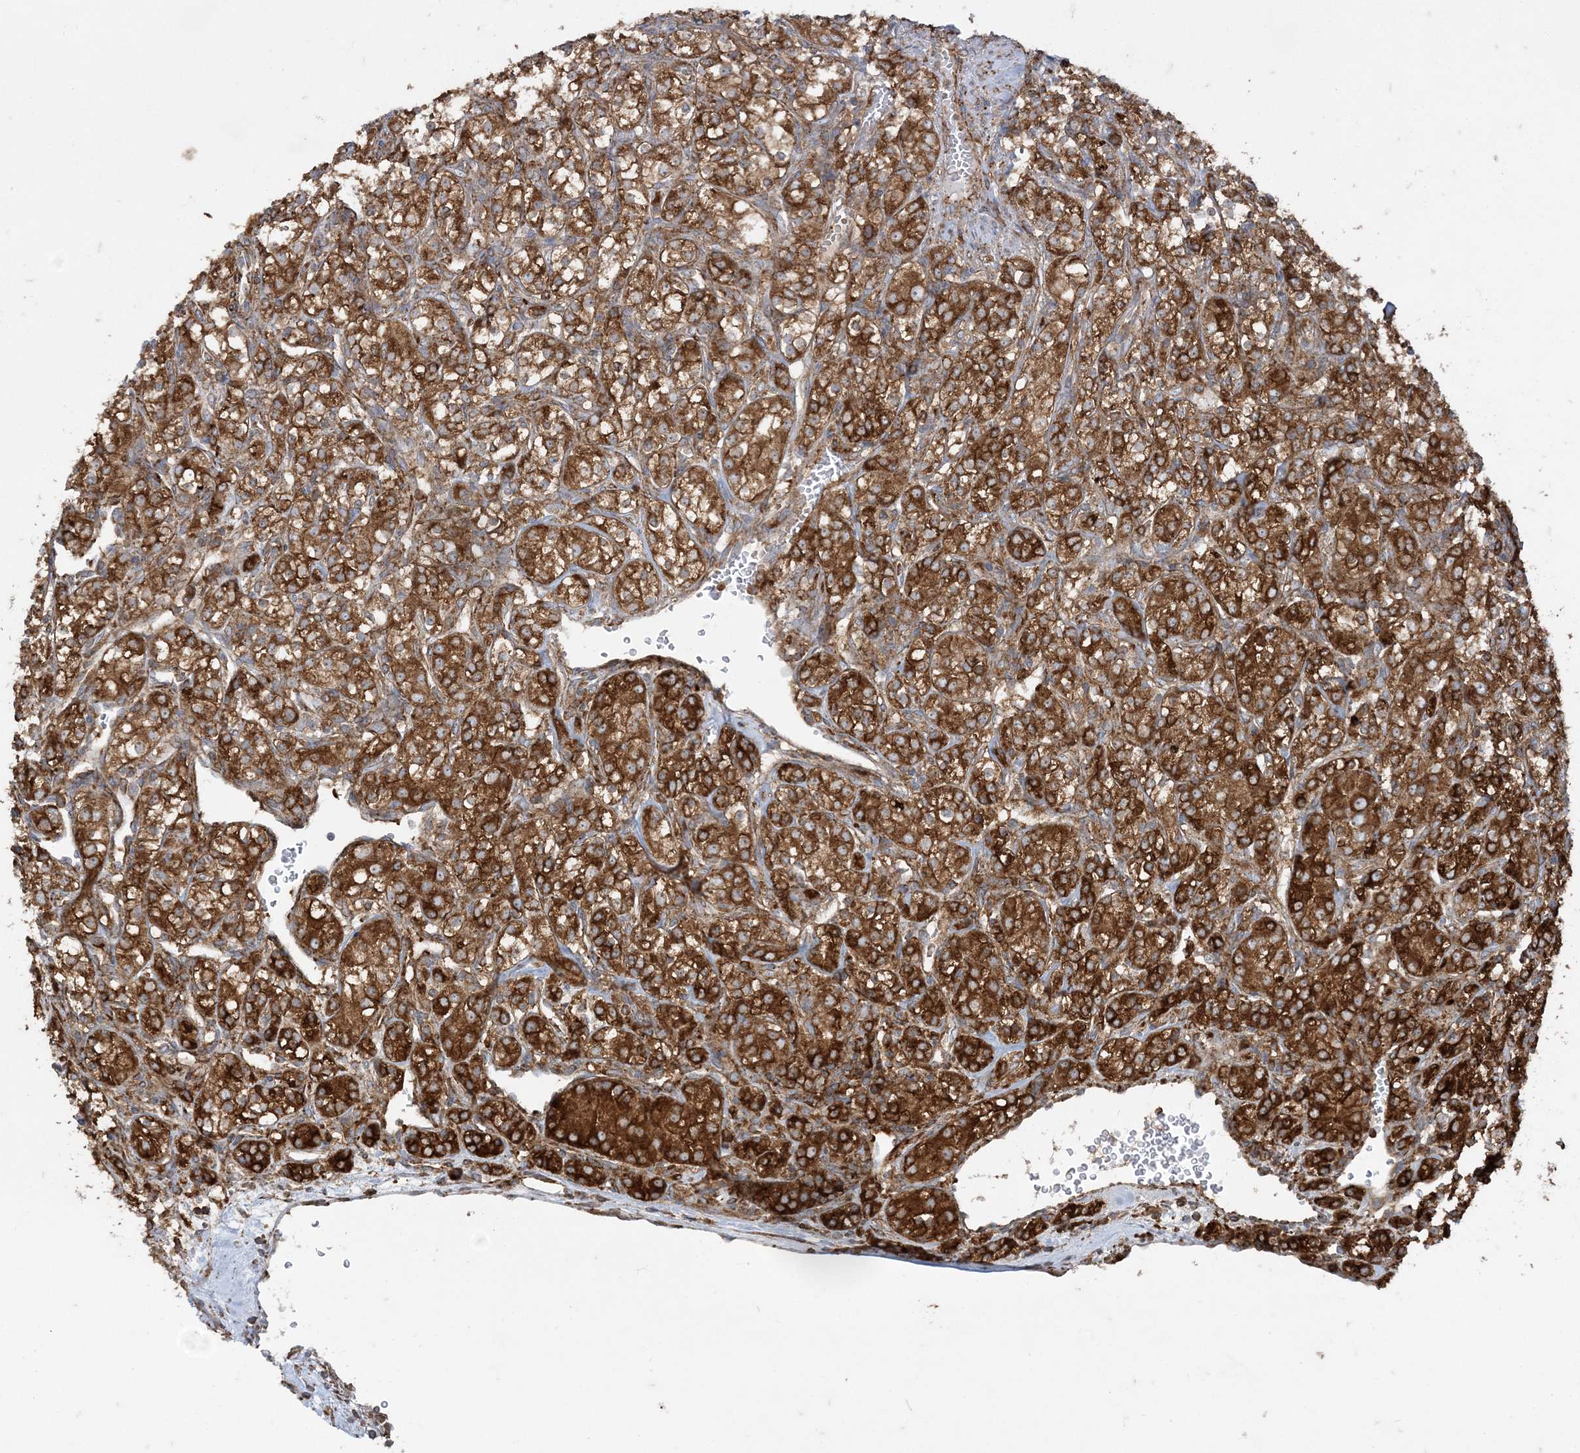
{"staining": {"intensity": "strong", "quantity": ">75%", "location": "cytoplasmic/membranous"}, "tissue": "renal cancer", "cell_type": "Tumor cells", "image_type": "cancer", "snomed": [{"axis": "morphology", "description": "Adenocarcinoma, NOS"}, {"axis": "topography", "description": "Kidney"}], "caption": "This image demonstrates IHC staining of human renal cancer, with high strong cytoplasmic/membranous expression in approximately >75% of tumor cells.", "gene": "DERL3", "patient": {"sex": "male", "age": 77}}